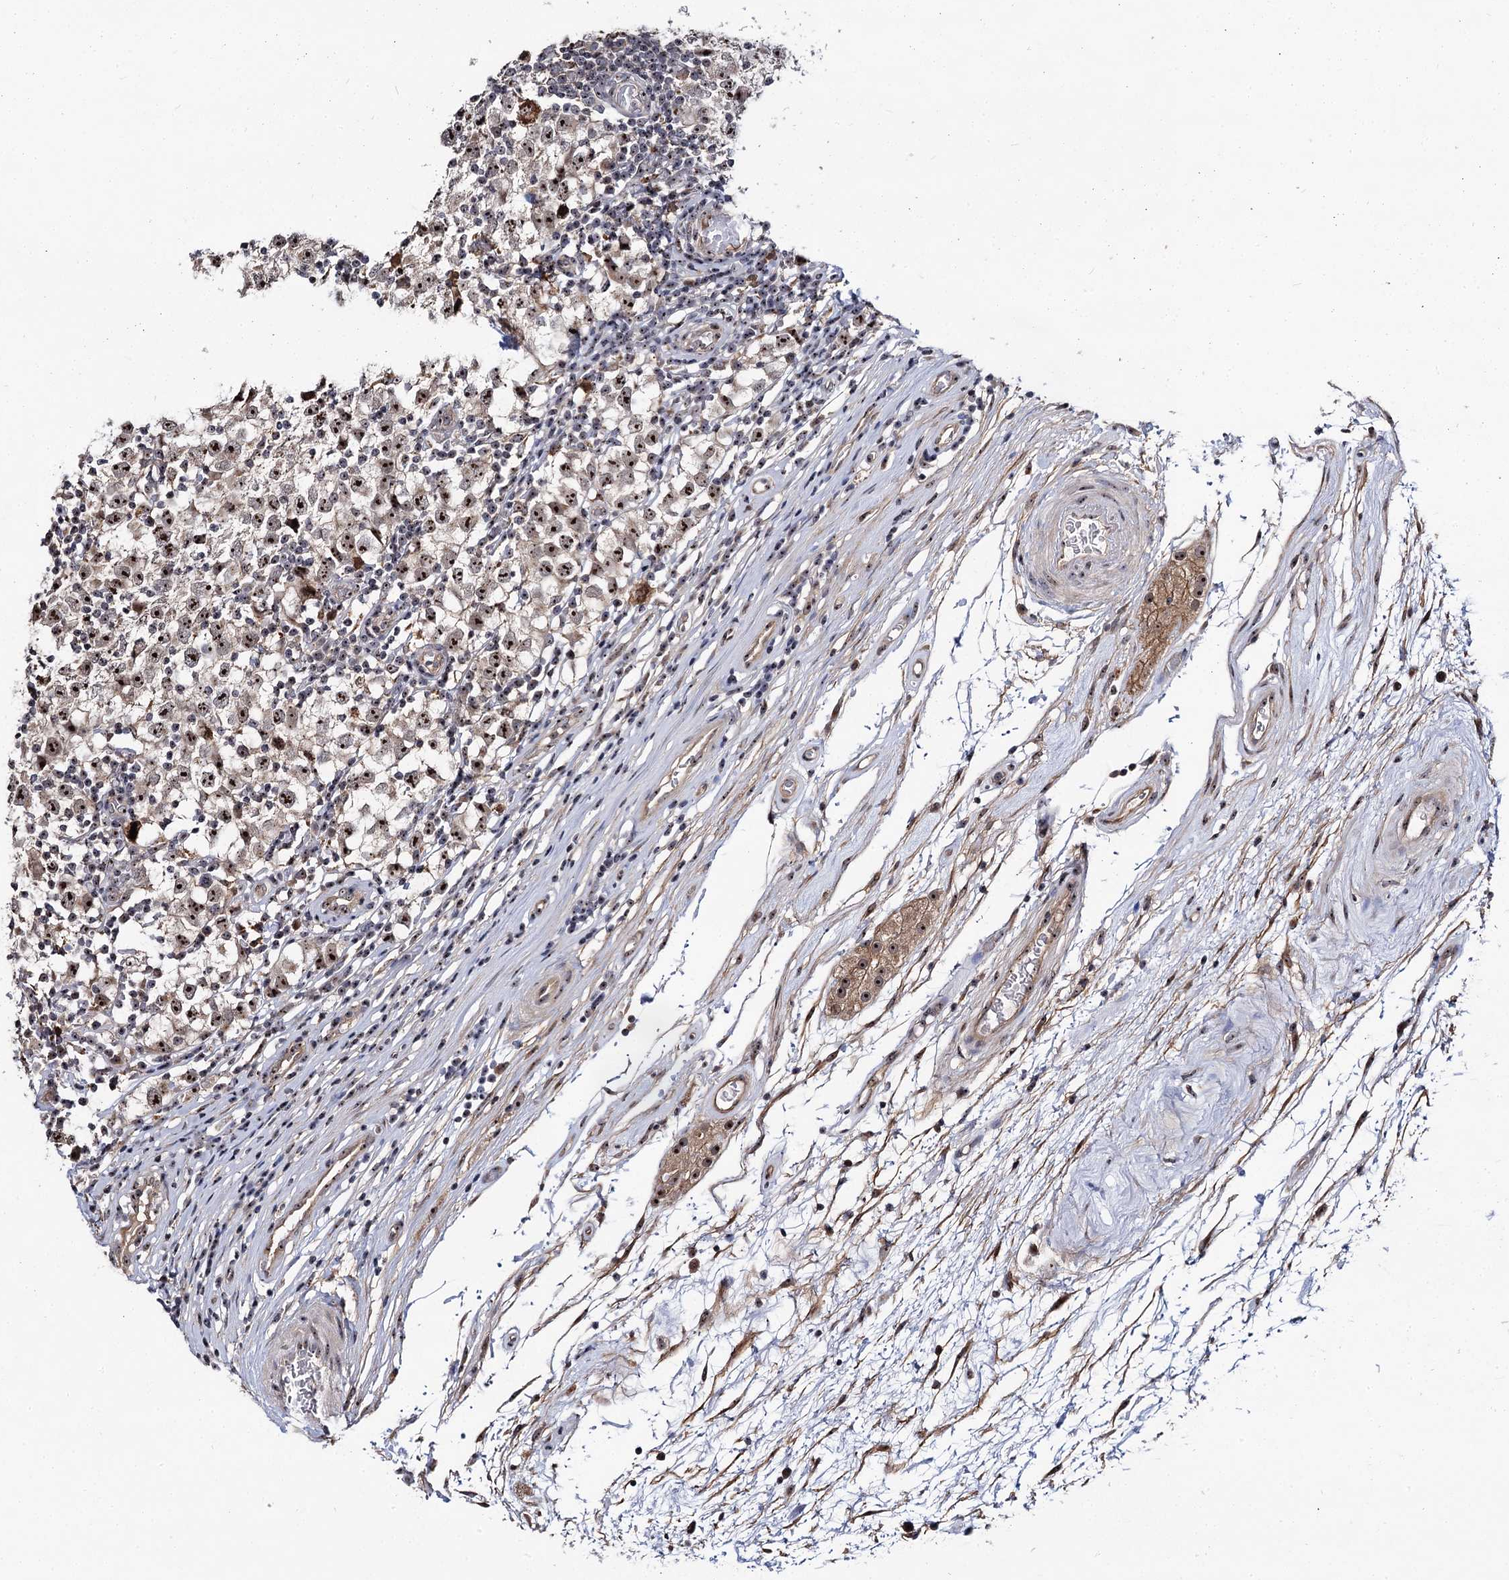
{"staining": {"intensity": "moderate", "quantity": ">75%", "location": "nuclear"}, "tissue": "testis cancer", "cell_type": "Tumor cells", "image_type": "cancer", "snomed": [{"axis": "morphology", "description": "Seminoma, NOS"}, {"axis": "topography", "description": "Testis"}], "caption": "Immunohistochemistry photomicrograph of neoplastic tissue: human testis cancer stained using immunohistochemistry shows medium levels of moderate protein expression localized specifically in the nuclear of tumor cells, appearing as a nuclear brown color.", "gene": "SUPT20H", "patient": {"sex": "male", "age": 65}}